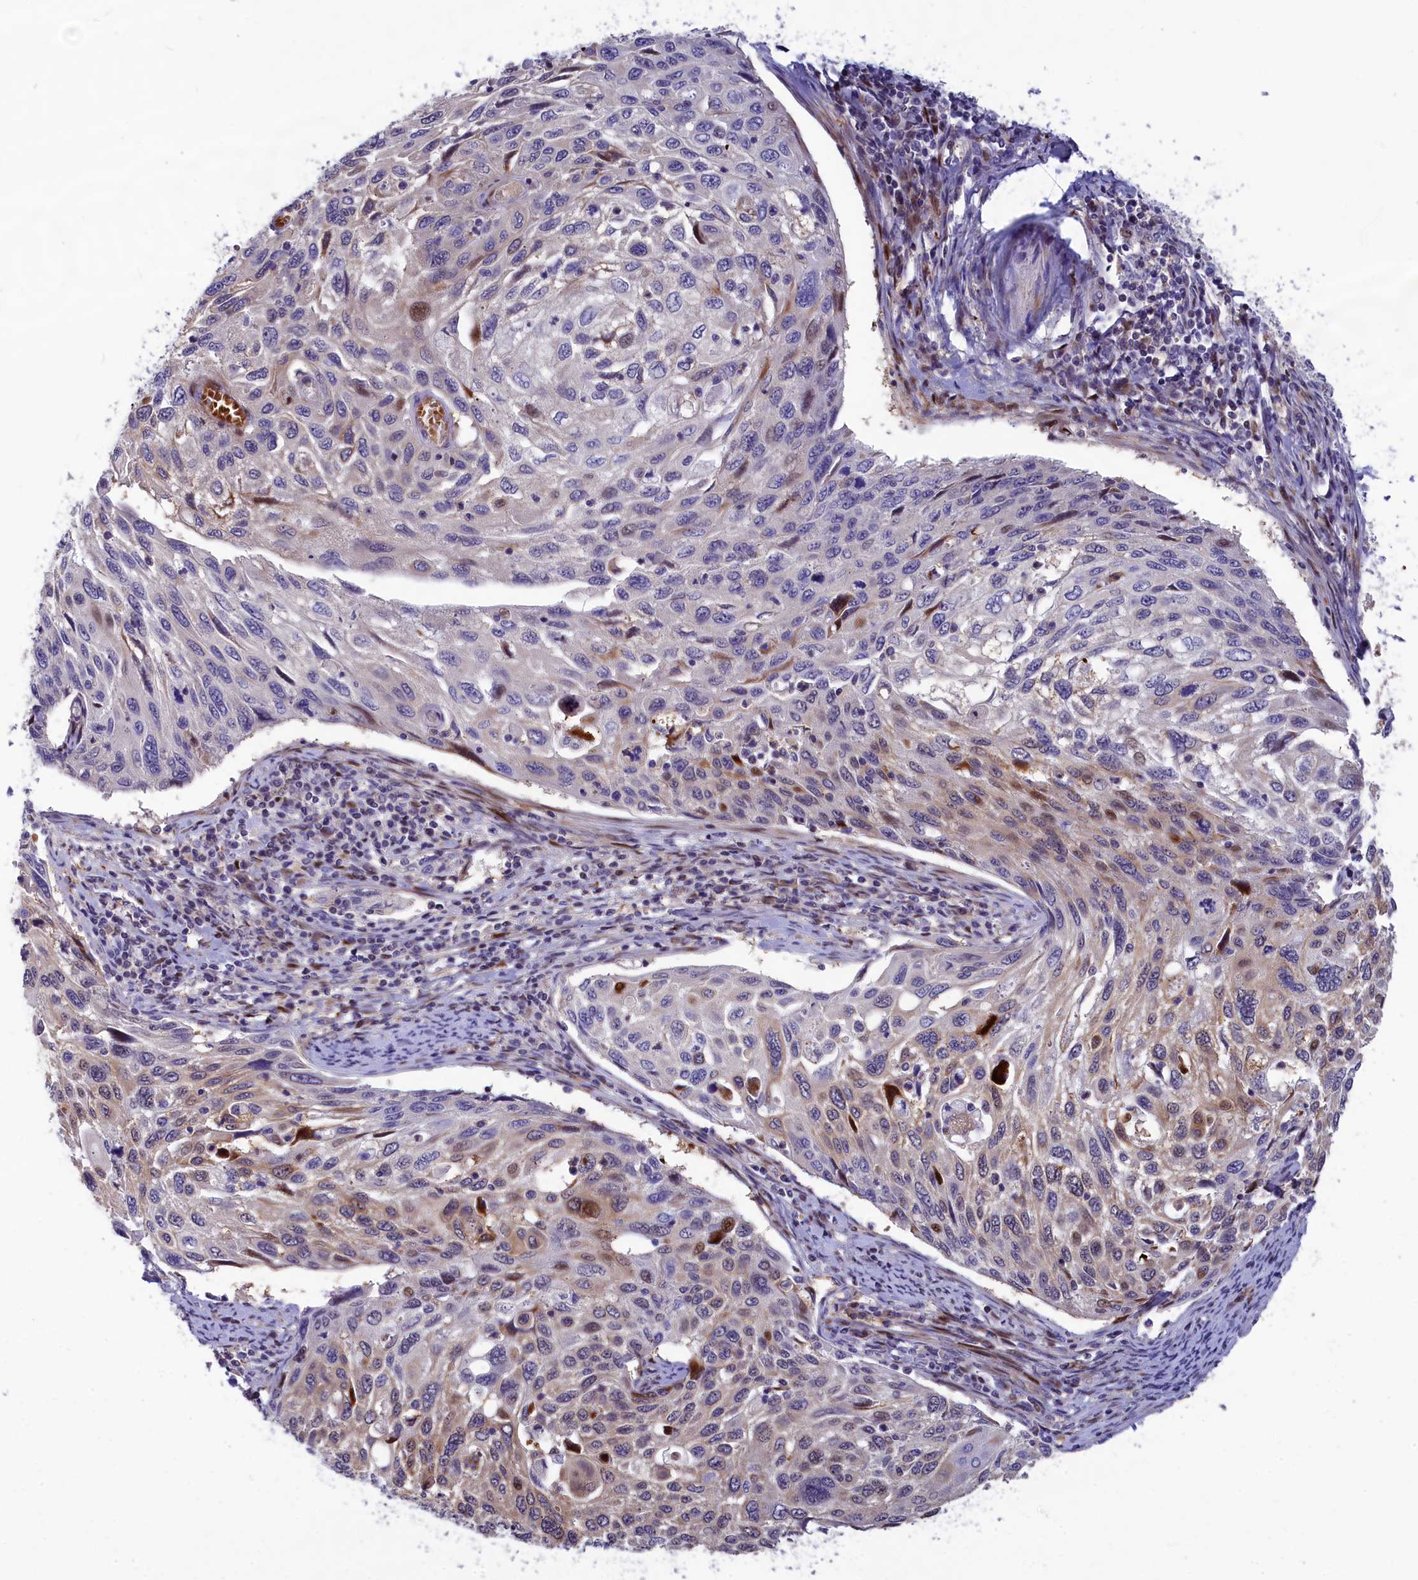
{"staining": {"intensity": "moderate", "quantity": "<25%", "location": "nuclear"}, "tissue": "cervical cancer", "cell_type": "Tumor cells", "image_type": "cancer", "snomed": [{"axis": "morphology", "description": "Squamous cell carcinoma, NOS"}, {"axis": "topography", "description": "Cervix"}], "caption": "The histopathology image exhibits staining of cervical cancer (squamous cell carcinoma), revealing moderate nuclear protein staining (brown color) within tumor cells.", "gene": "NKPD1", "patient": {"sex": "female", "age": 70}}